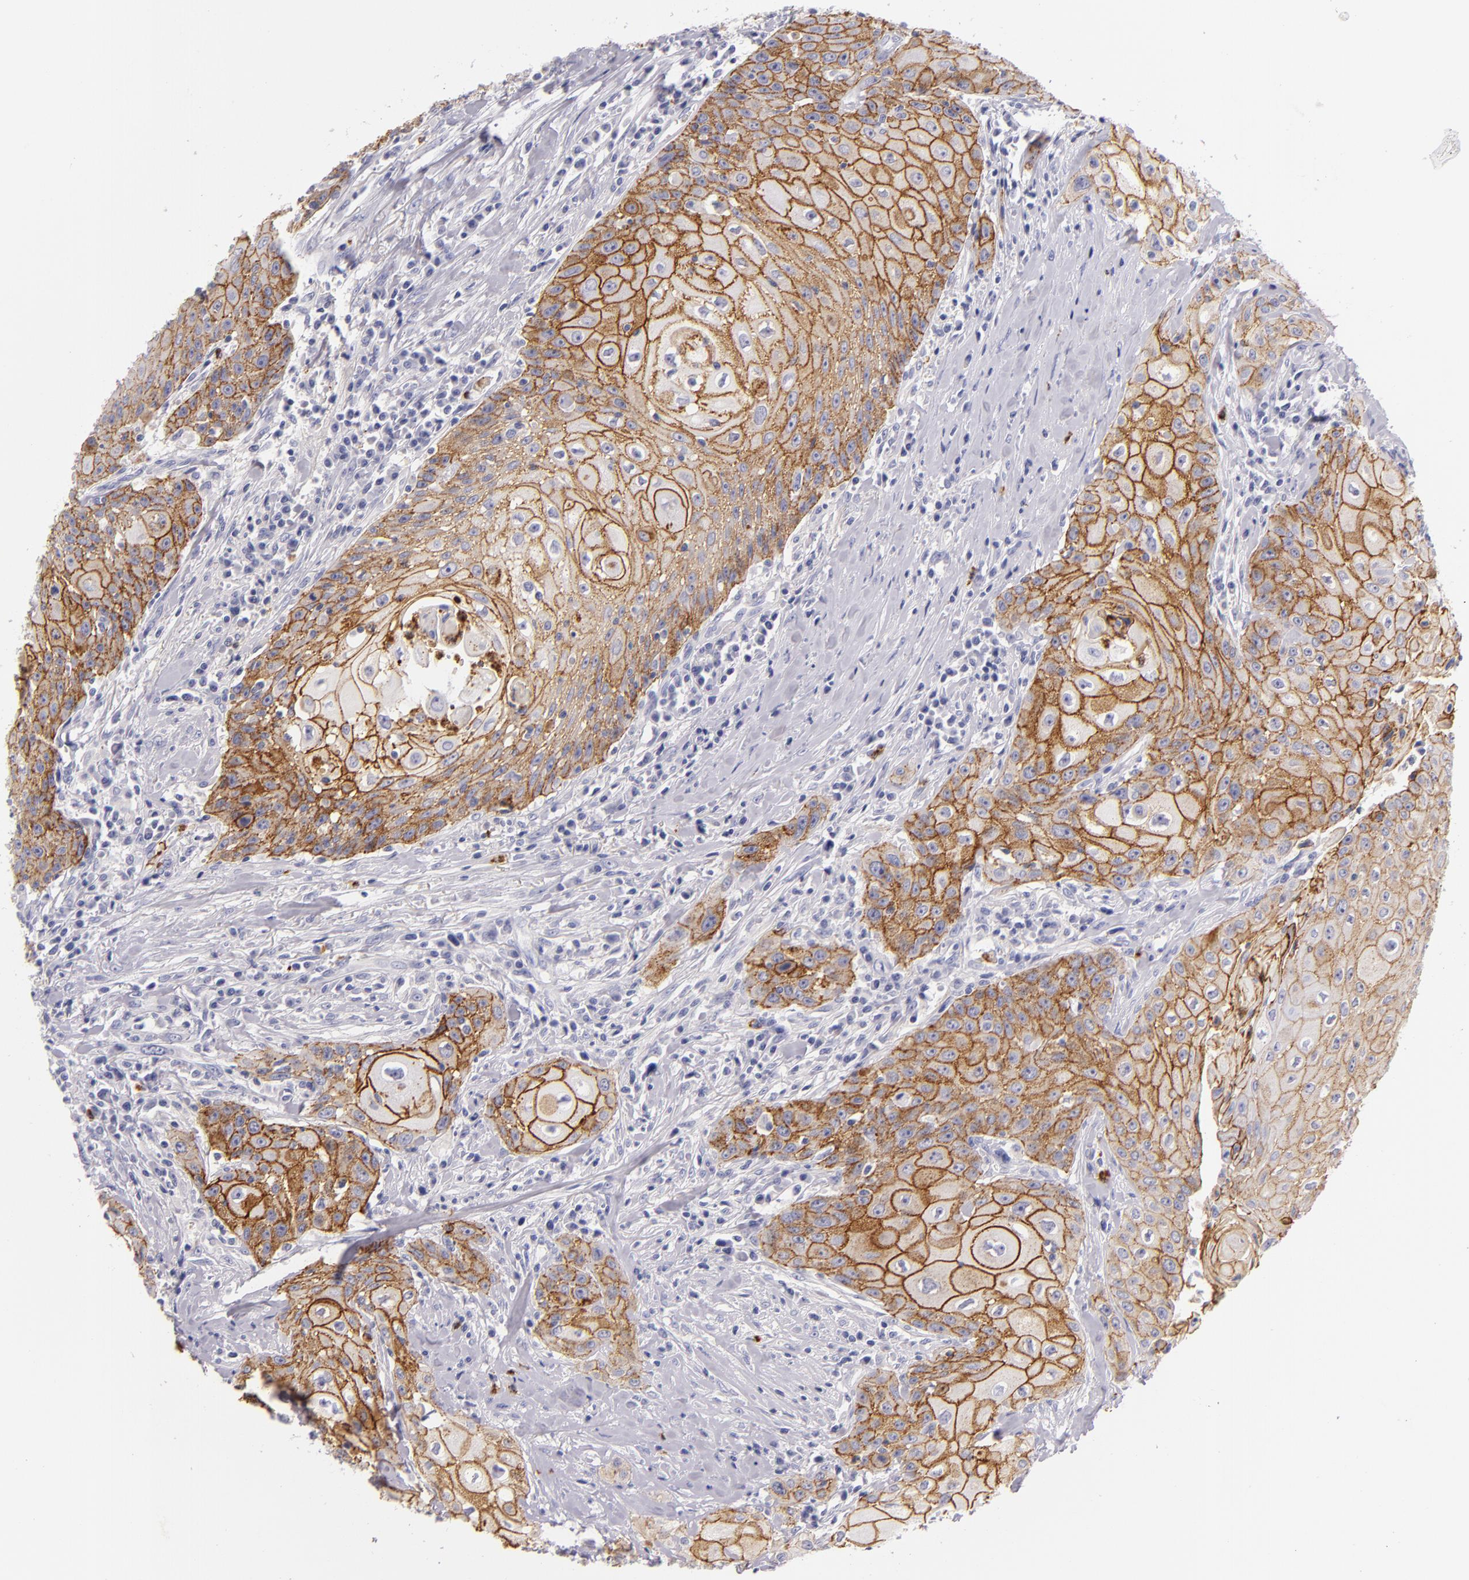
{"staining": {"intensity": "strong", "quantity": ">75%", "location": "cytoplasmic/membranous"}, "tissue": "head and neck cancer", "cell_type": "Tumor cells", "image_type": "cancer", "snomed": [{"axis": "morphology", "description": "Squamous cell carcinoma, NOS"}, {"axis": "topography", "description": "Oral tissue"}, {"axis": "topography", "description": "Head-Neck"}], "caption": "Immunohistochemistry (IHC) of human squamous cell carcinoma (head and neck) displays high levels of strong cytoplasmic/membranous staining in about >75% of tumor cells. (brown staining indicates protein expression, while blue staining denotes nuclei).", "gene": "CDH3", "patient": {"sex": "female", "age": 82}}